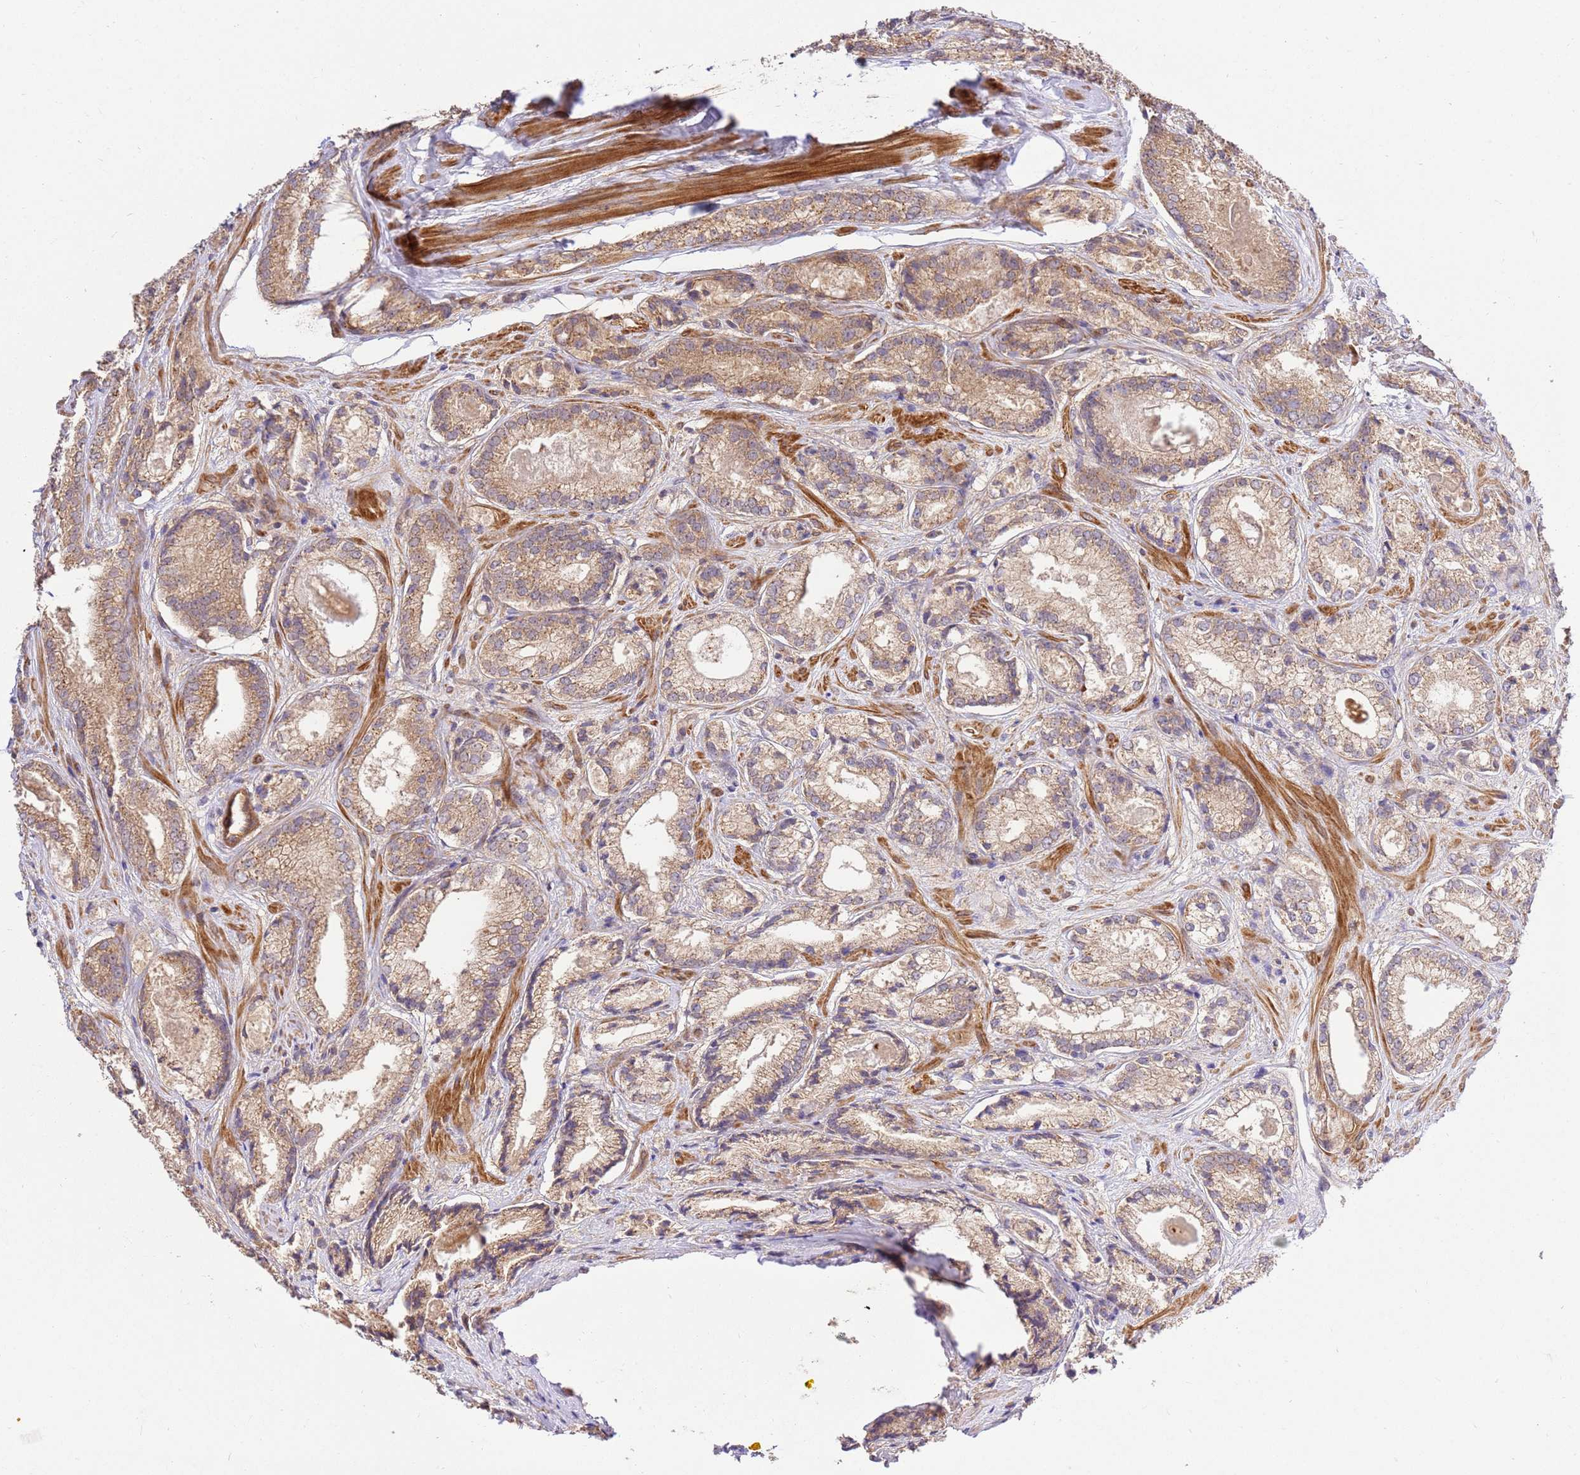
{"staining": {"intensity": "moderate", "quantity": ">75%", "location": "cytoplasmic/membranous"}, "tissue": "prostate cancer", "cell_type": "Tumor cells", "image_type": "cancer", "snomed": [{"axis": "morphology", "description": "Adenocarcinoma, Low grade"}, {"axis": "topography", "description": "Prostate"}], "caption": "Immunohistochemical staining of prostate cancer (low-grade adenocarcinoma) reveals moderate cytoplasmic/membranous protein positivity in about >75% of tumor cells.", "gene": "GAREM1", "patient": {"sex": "male", "age": 68}}